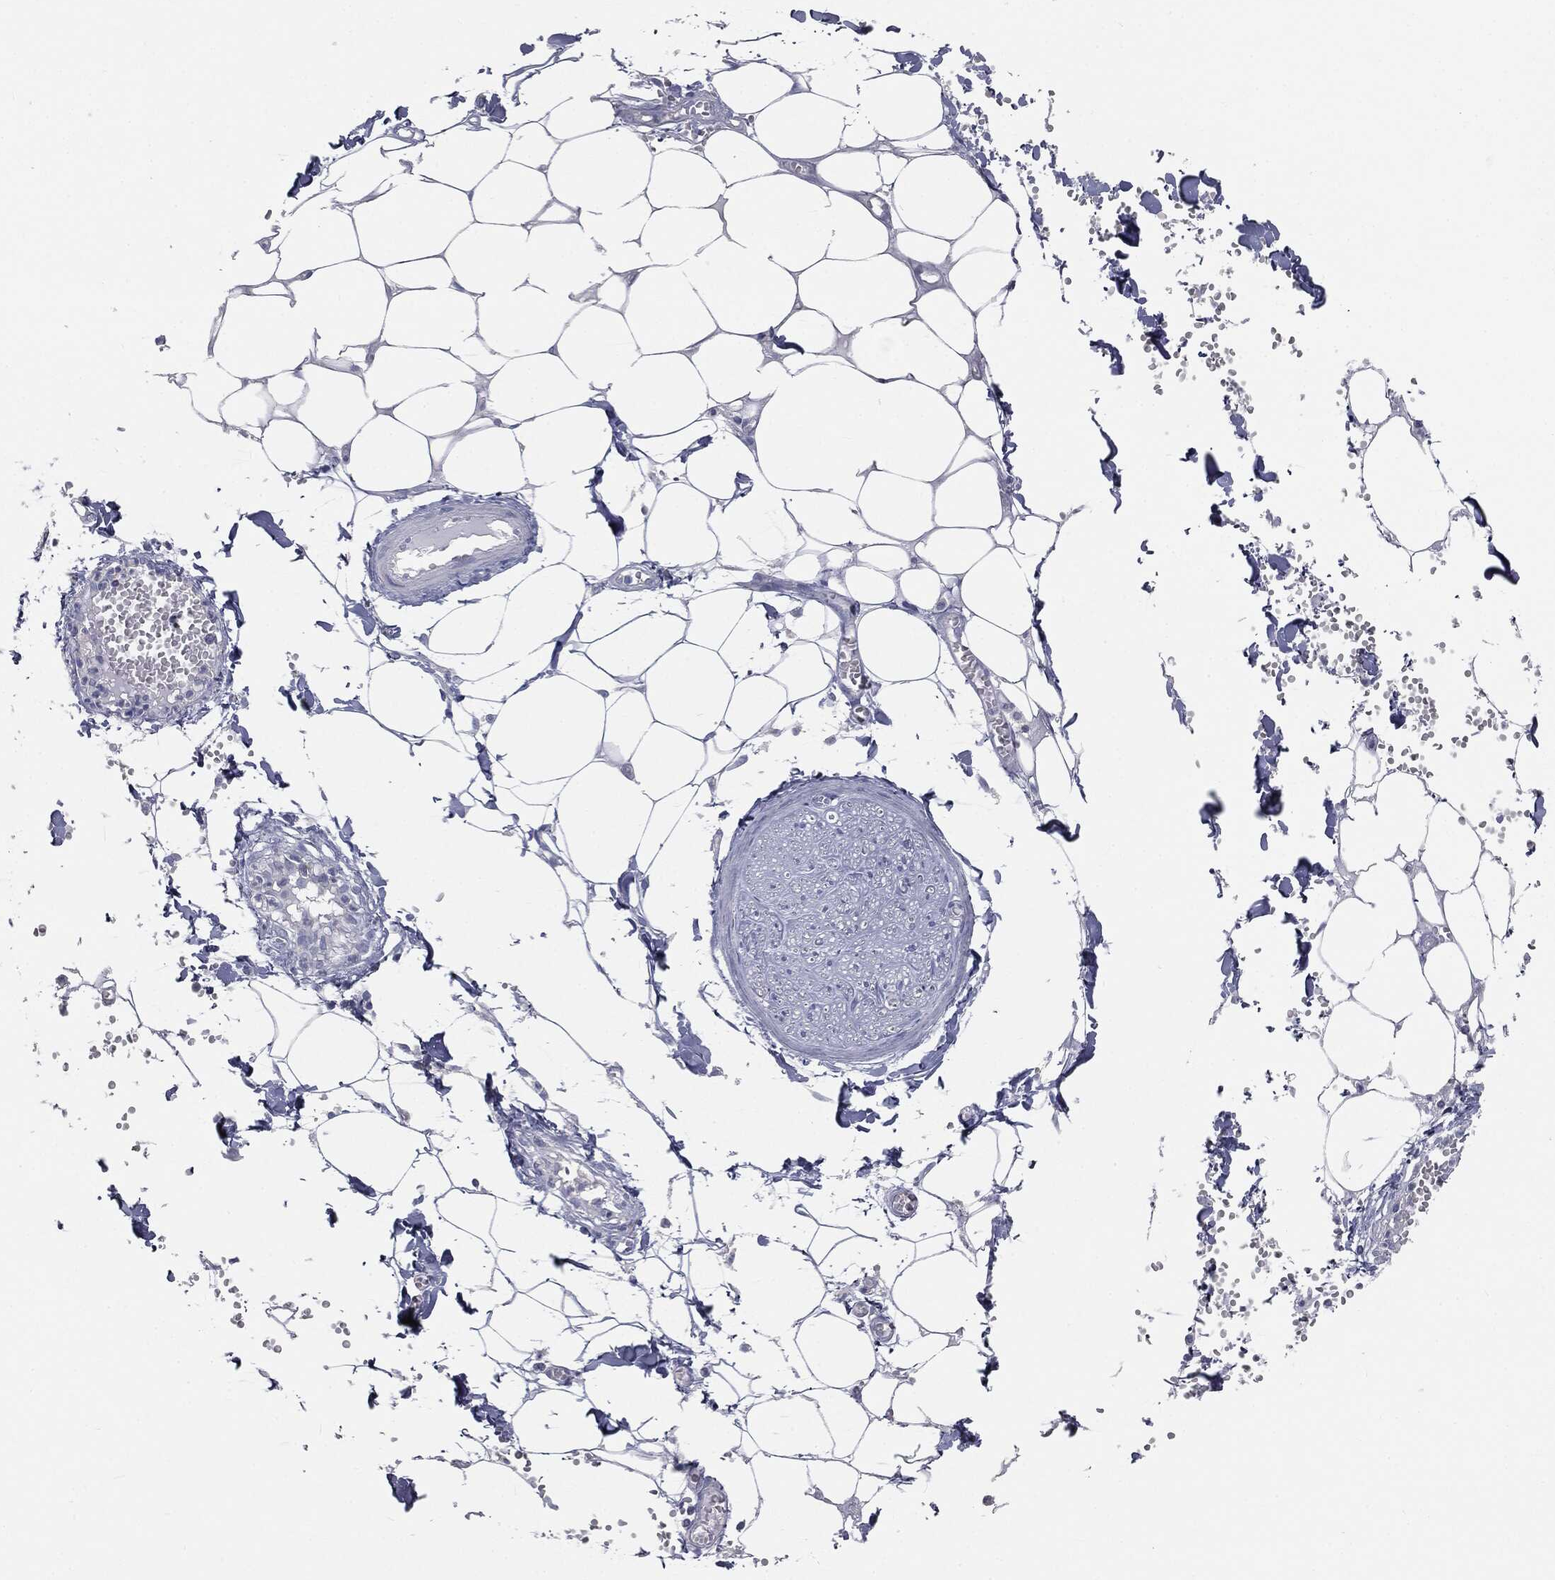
{"staining": {"intensity": "negative", "quantity": "none", "location": "none"}, "tissue": "adipose tissue", "cell_type": "Adipocytes", "image_type": "normal", "snomed": [{"axis": "morphology", "description": "Normal tissue, NOS"}, {"axis": "morphology", "description": "Squamous cell carcinoma, NOS"}, {"axis": "topography", "description": "Cartilage tissue"}, {"axis": "topography", "description": "Lung"}], "caption": "Protein analysis of benign adipose tissue displays no significant positivity in adipocytes. (DAB immunohistochemistry, high magnification).", "gene": "CAV3", "patient": {"sex": "male", "age": 66}}